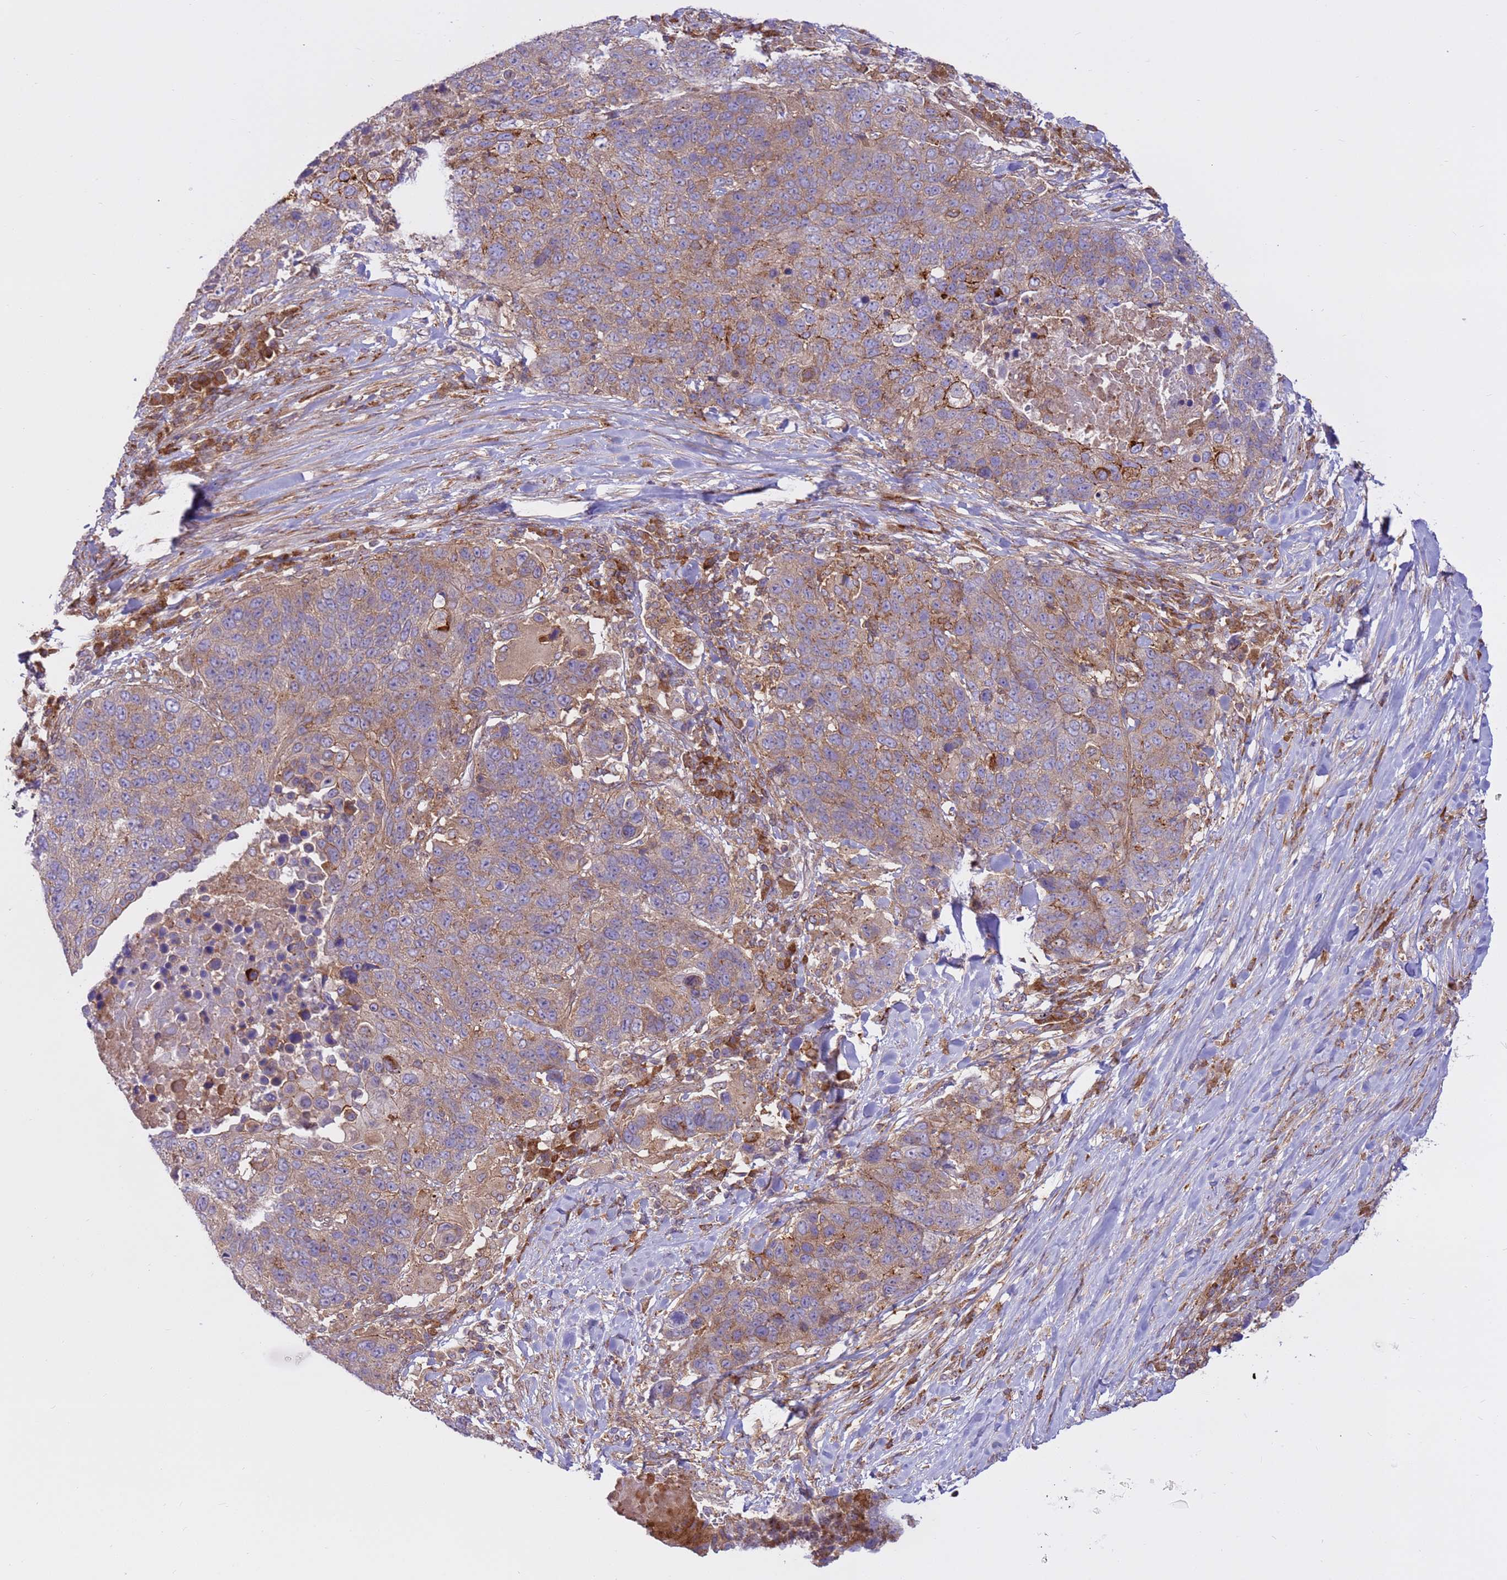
{"staining": {"intensity": "moderate", "quantity": ">75%", "location": "cytoplasmic/membranous"}, "tissue": "lung cancer", "cell_type": "Tumor cells", "image_type": "cancer", "snomed": [{"axis": "morphology", "description": "Normal tissue, NOS"}, {"axis": "morphology", "description": "Squamous cell carcinoma, NOS"}, {"axis": "topography", "description": "Lymph node"}, {"axis": "topography", "description": "Lung"}], "caption": "Tumor cells display medium levels of moderate cytoplasmic/membranous positivity in approximately >75% of cells in squamous cell carcinoma (lung).", "gene": "DDX19B", "patient": {"sex": "male", "age": 66}}